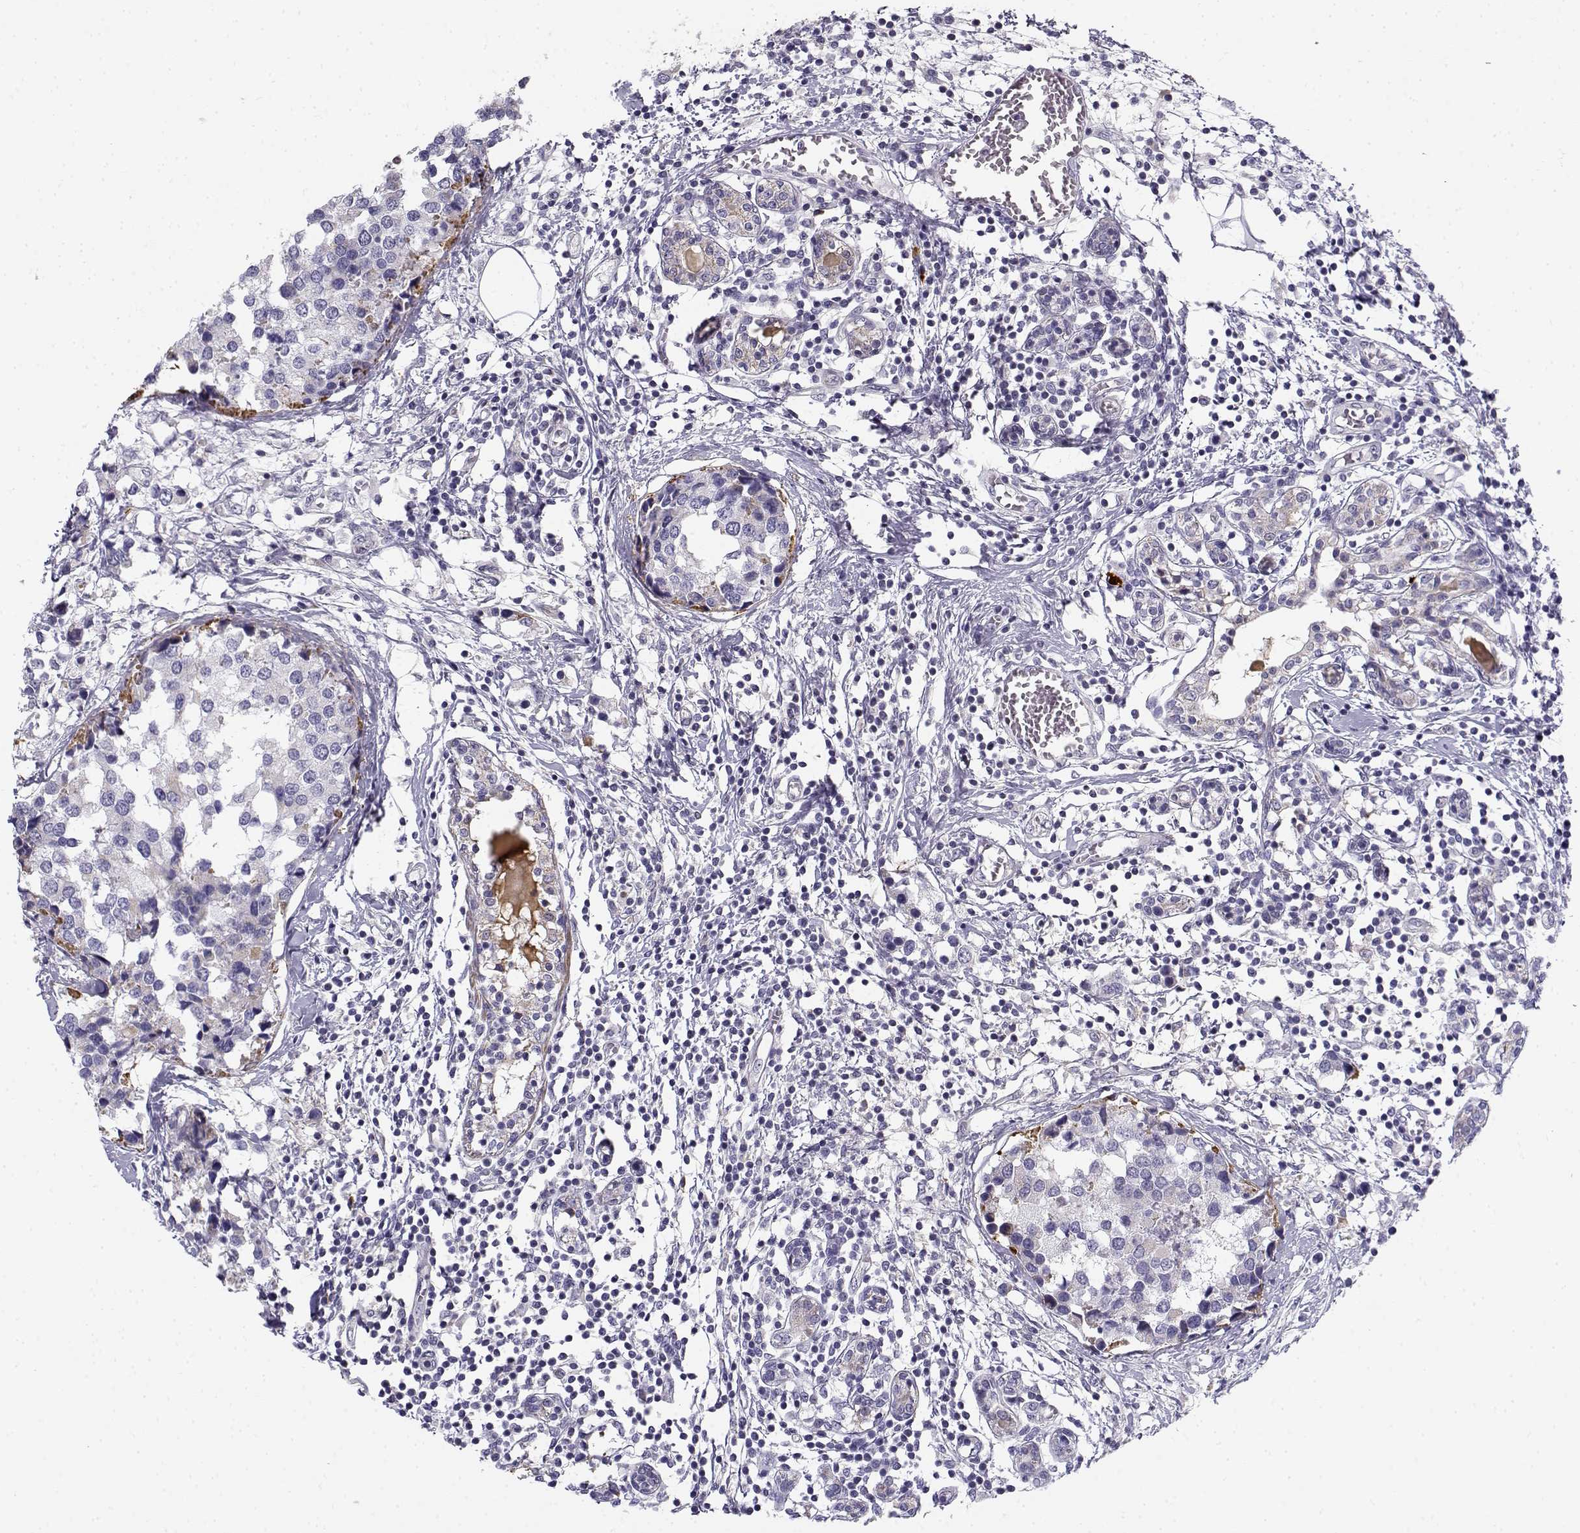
{"staining": {"intensity": "negative", "quantity": "none", "location": "none"}, "tissue": "breast cancer", "cell_type": "Tumor cells", "image_type": "cancer", "snomed": [{"axis": "morphology", "description": "Lobular carcinoma"}, {"axis": "topography", "description": "Breast"}], "caption": "IHC histopathology image of neoplastic tissue: human breast lobular carcinoma stained with DAB exhibits no significant protein expression in tumor cells.", "gene": "CREB3L3", "patient": {"sex": "female", "age": 59}}